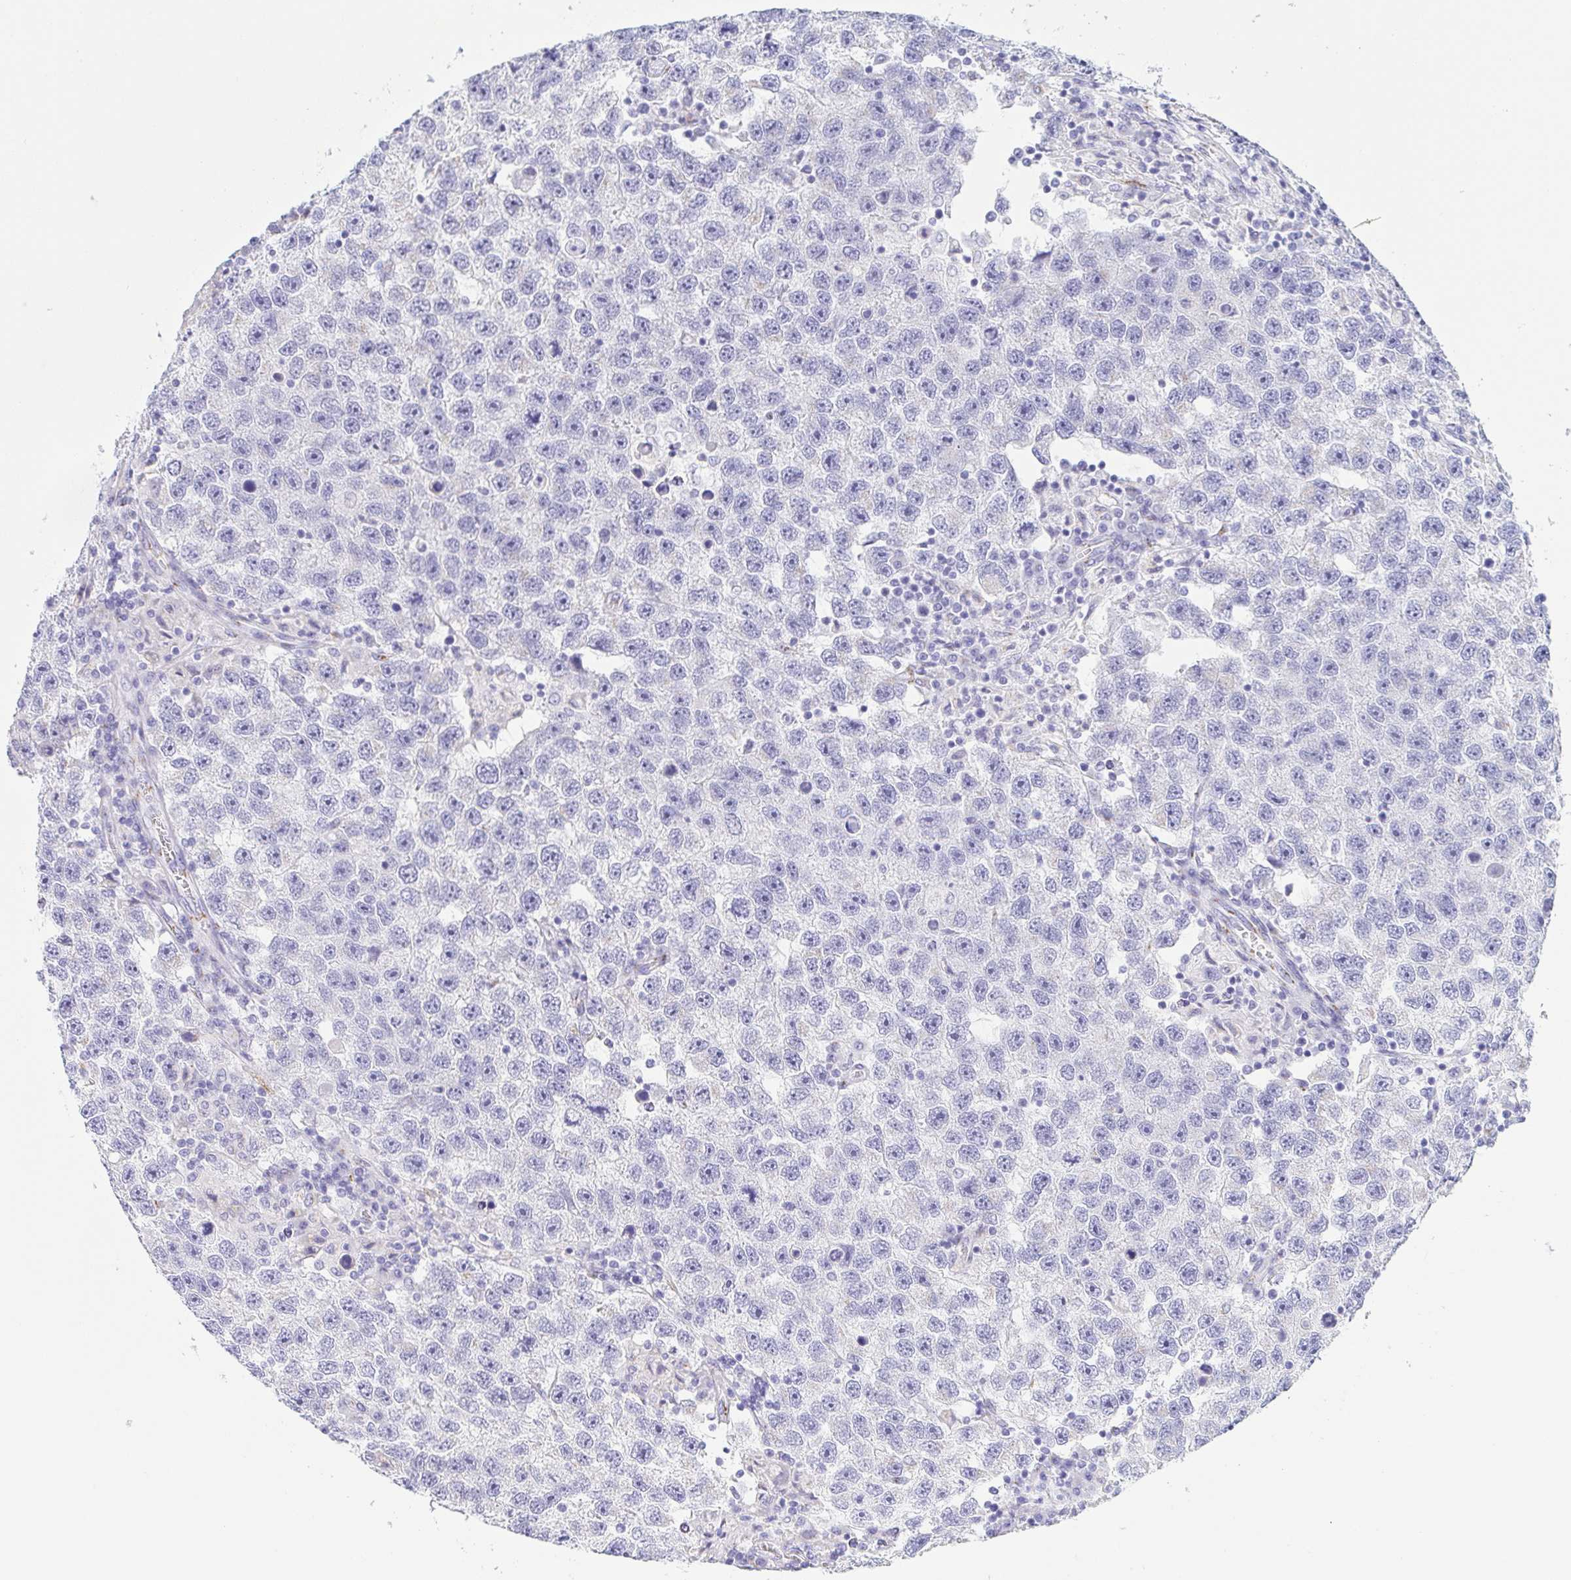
{"staining": {"intensity": "negative", "quantity": "none", "location": "none"}, "tissue": "testis cancer", "cell_type": "Tumor cells", "image_type": "cancer", "snomed": [{"axis": "morphology", "description": "Seminoma, NOS"}, {"axis": "topography", "description": "Testis"}], "caption": "Photomicrograph shows no significant protein staining in tumor cells of testis cancer (seminoma). (DAB immunohistochemistry (IHC) with hematoxylin counter stain).", "gene": "SULT1B1", "patient": {"sex": "male", "age": 26}}